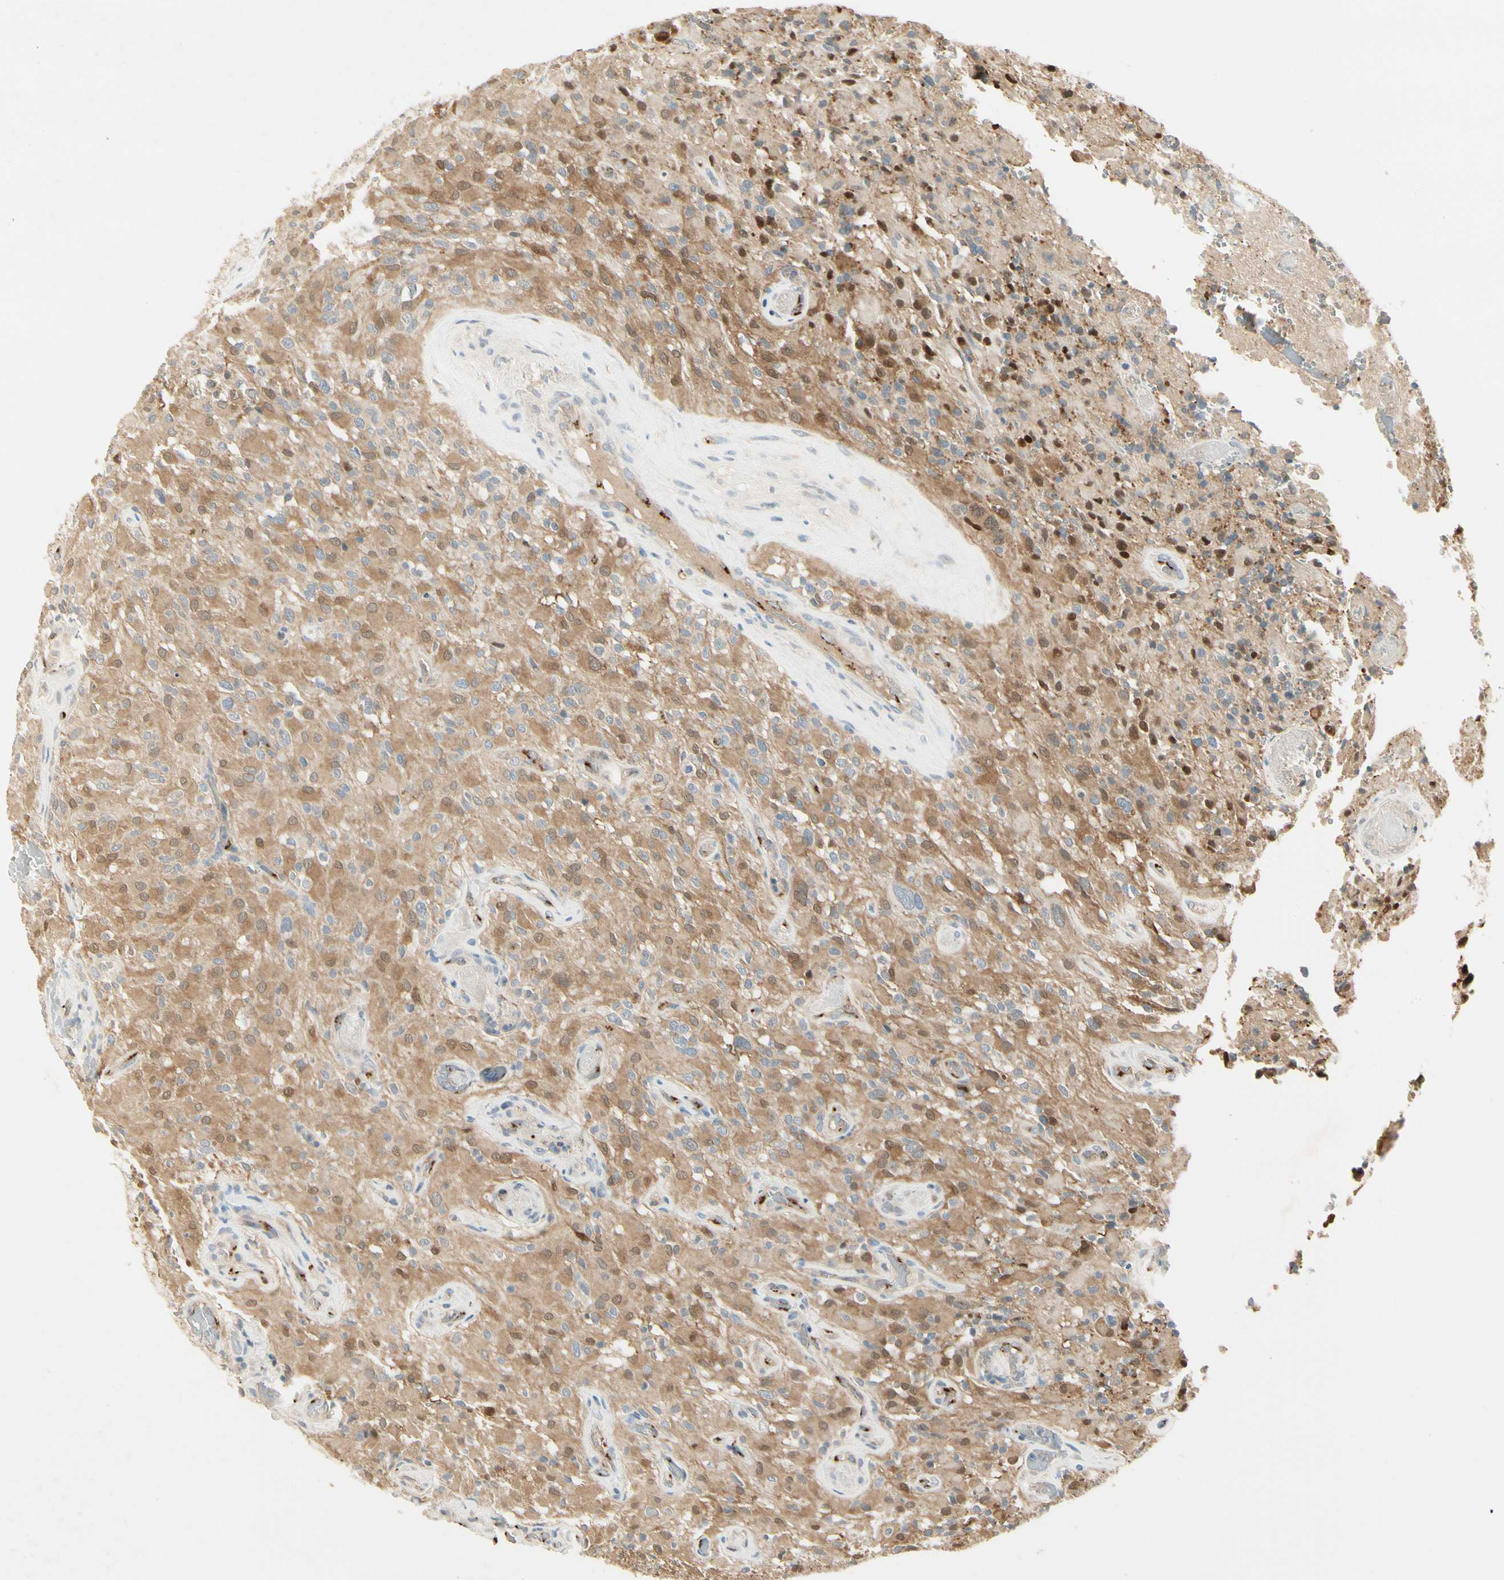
{"staining": {"intensity": "weak", "quantity": "25%-75%", "location": "cytoplasmic/membranous"}, "tissue": "glioma", "cell_type": "Tumor cells", "image_type": "cancer", "snomed": [{"axis": "morphology", "description": "Glioma, malignant, High grade"}, {"axis": "topography", "description": "Brain"}], "caption": "A brown stain shows weak cytoplasmic/membranous positivity of a protein in glioma tumor cells.", "gene": "MANSC1", "patient": {"sex": "male", "age": 71}}